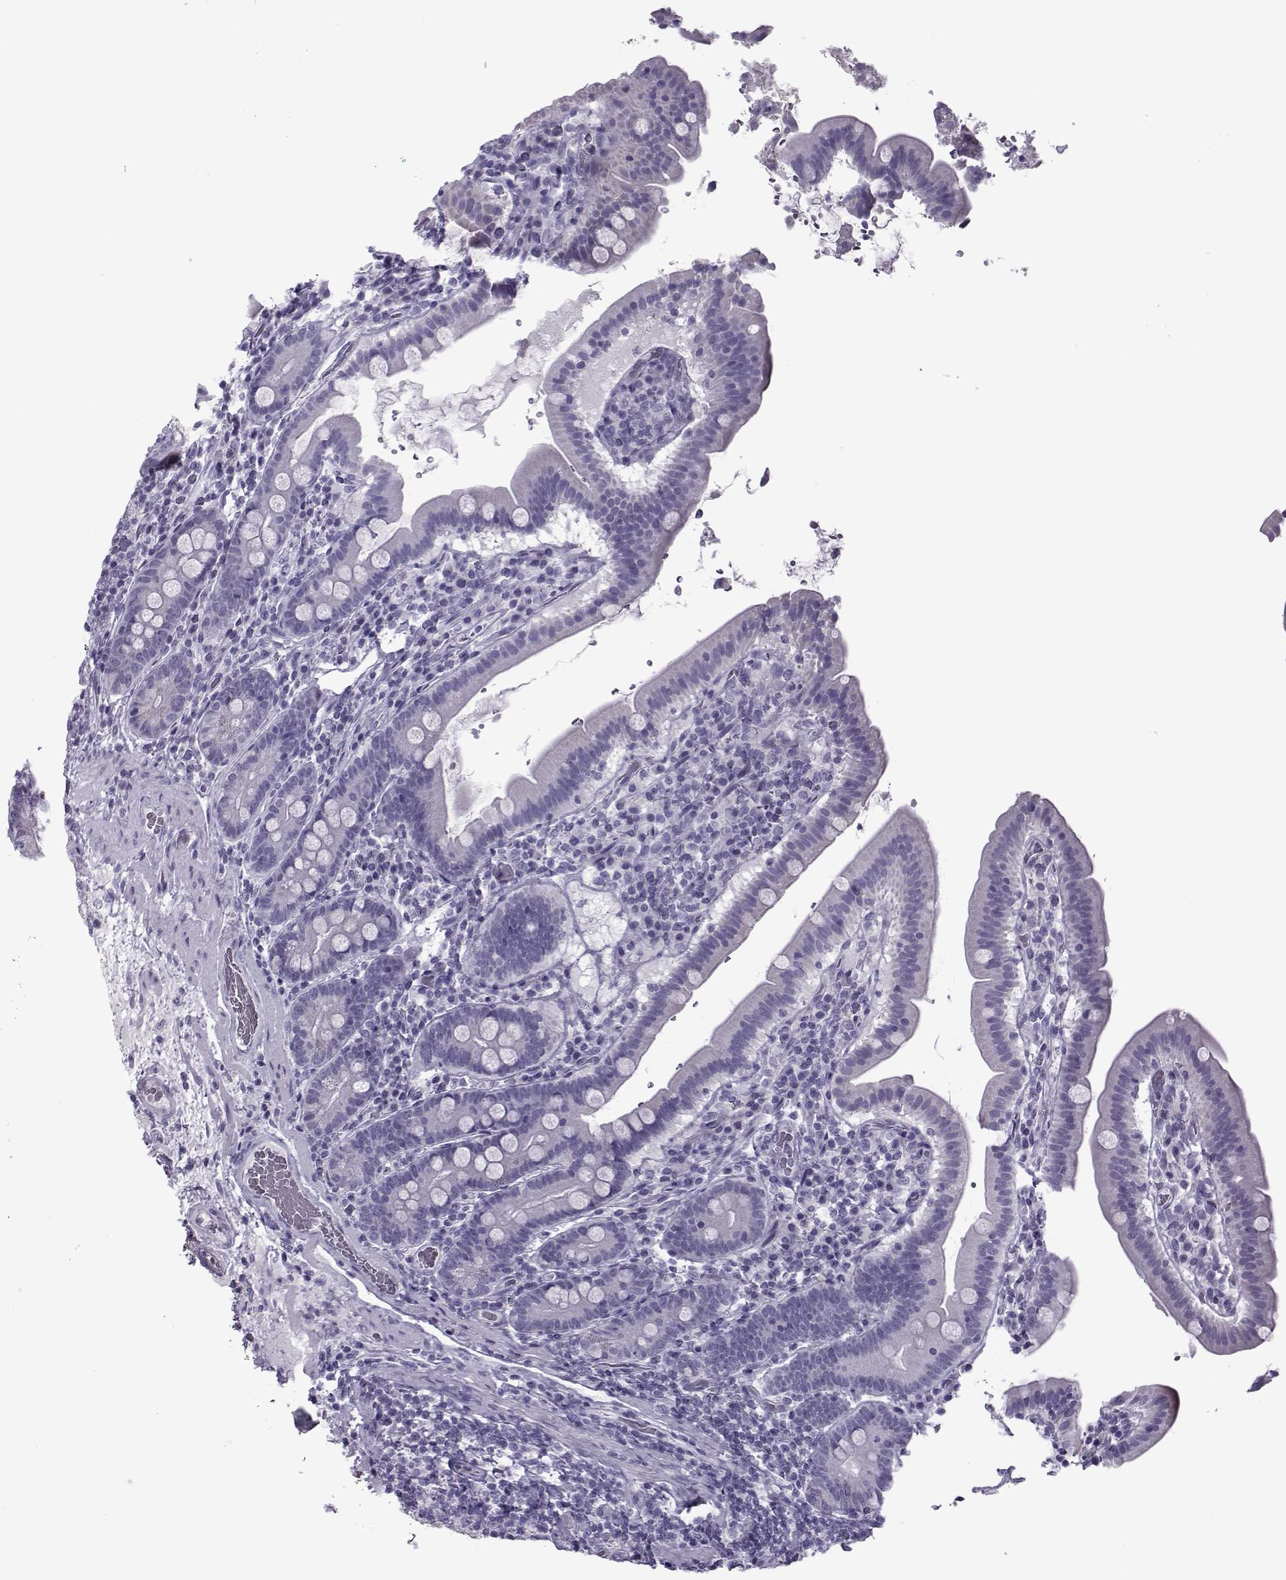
{"staining": {"intensity": "negative", "quantity": "none", "location": "none"}, "tissue": "small intestine", "cell_type": "Glandular cells", "image_type": "normal", "snomed": [{"axis": "morphology", "description": "Normal tissue, NOS"}, {"axis": "topography", "description": "Small intestine"}], "caption": "A high-resolution photomicrograph shows immunohistochemistry staining of unremarkable small intestine, which demonstrates no significant staining in glandular cells.", "gene": "OIP5", "patient": {"sex": "male", "age": 26}}